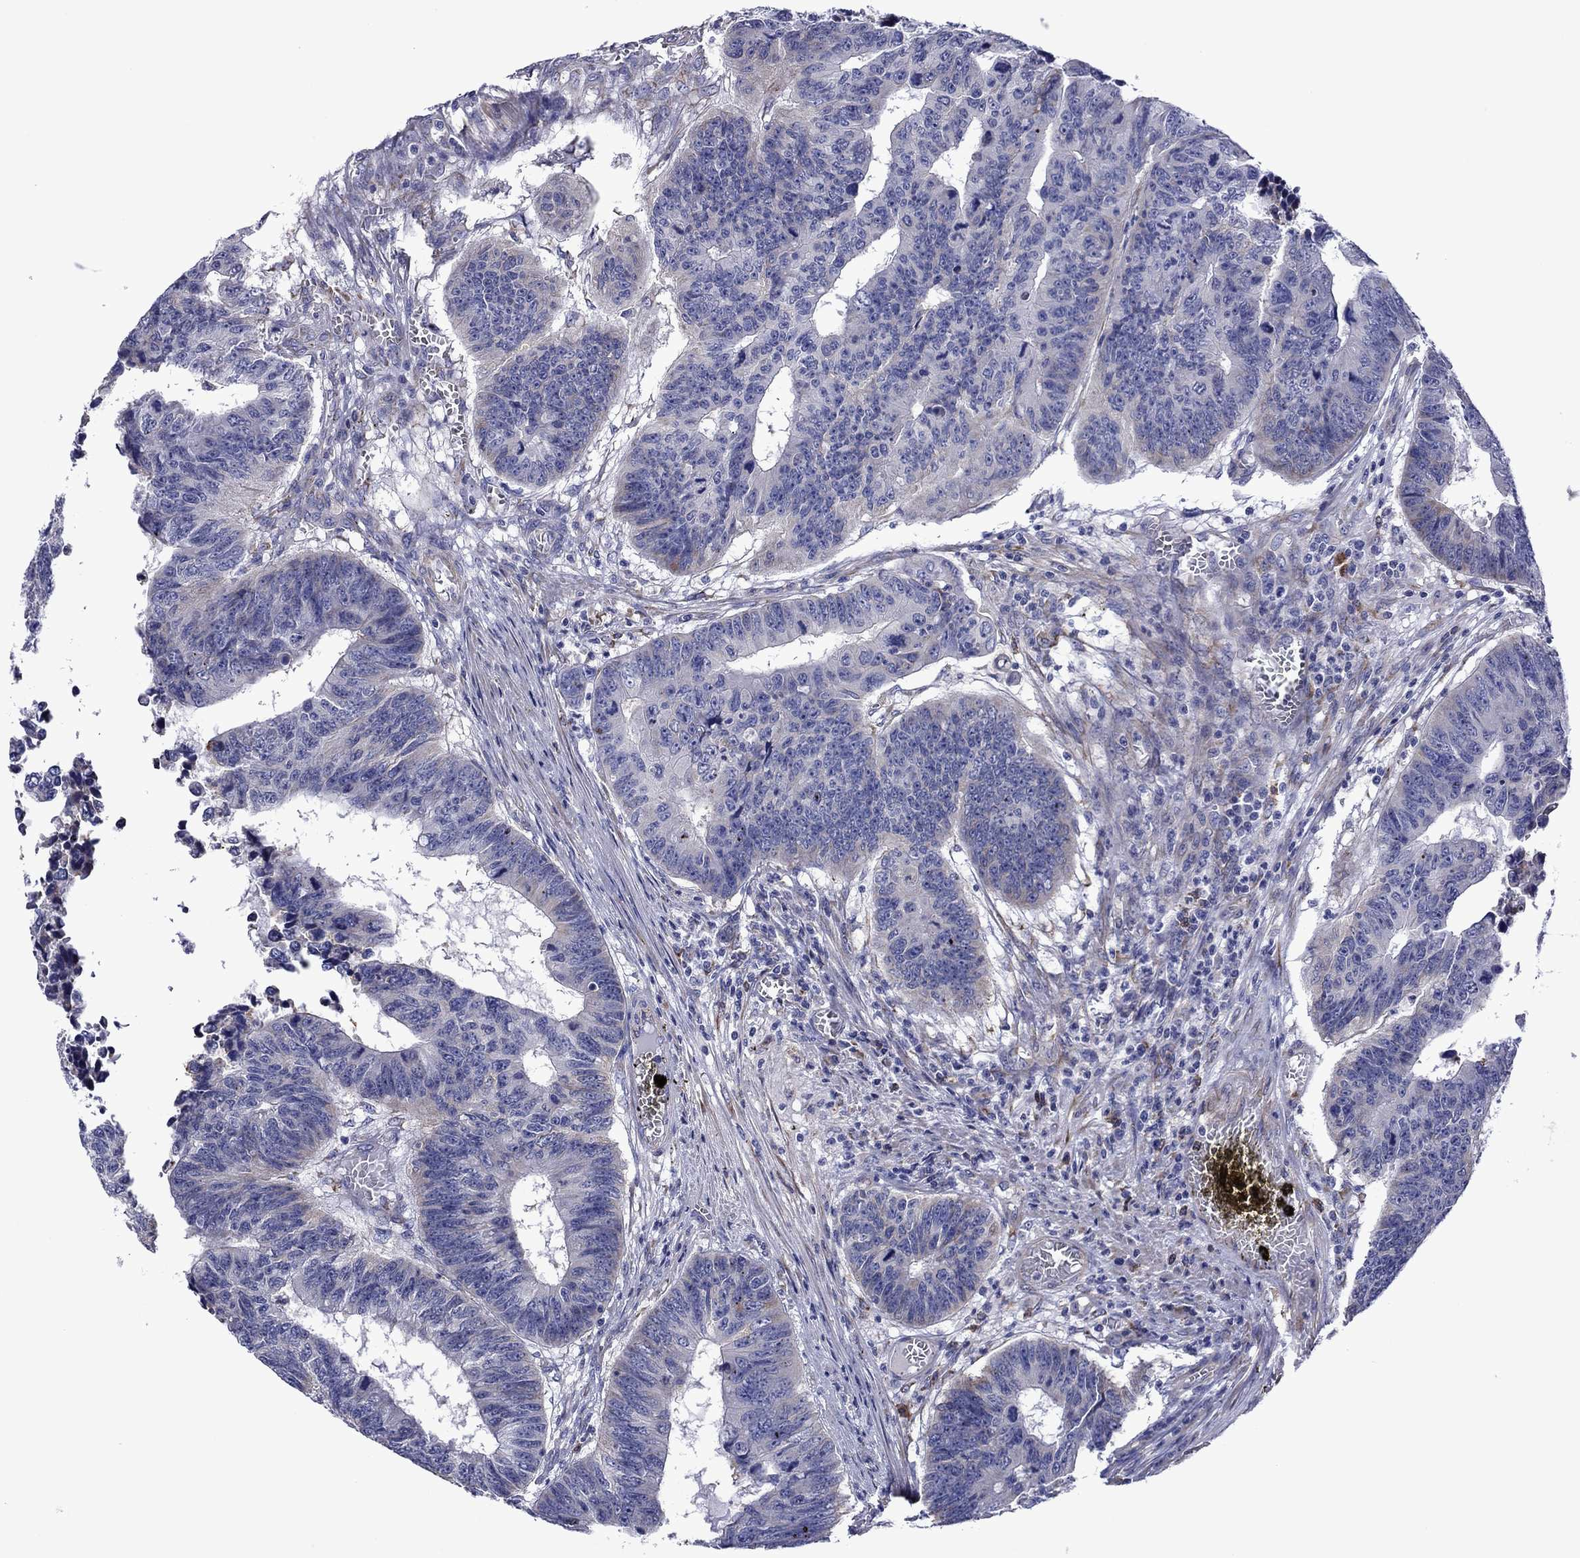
{"staining": {"intensity": "negative", "quantity": "none", "location": "none"}, "tissue": "colorectal cancer", "cell_type": "Tumor cells", "image_type": "cancer", "snomed": [{"axis": "morphology", "description": "Adenocarcinoma, NOS"}, {"axis": "topography", "description": "Appendix"}, {"axis": "topography", "description": "Colon"}, {"axis": "topography", "description": "Cecum"}, {"axis": "topography", "description": "Colon asc"}], "caption": "Protein analysis of colorectal cancer (adenocarcinoma) displays no significant positivity in tumor cells.", "gene": "HSPG2", "patient": {"sex": "female", "age": 85}}